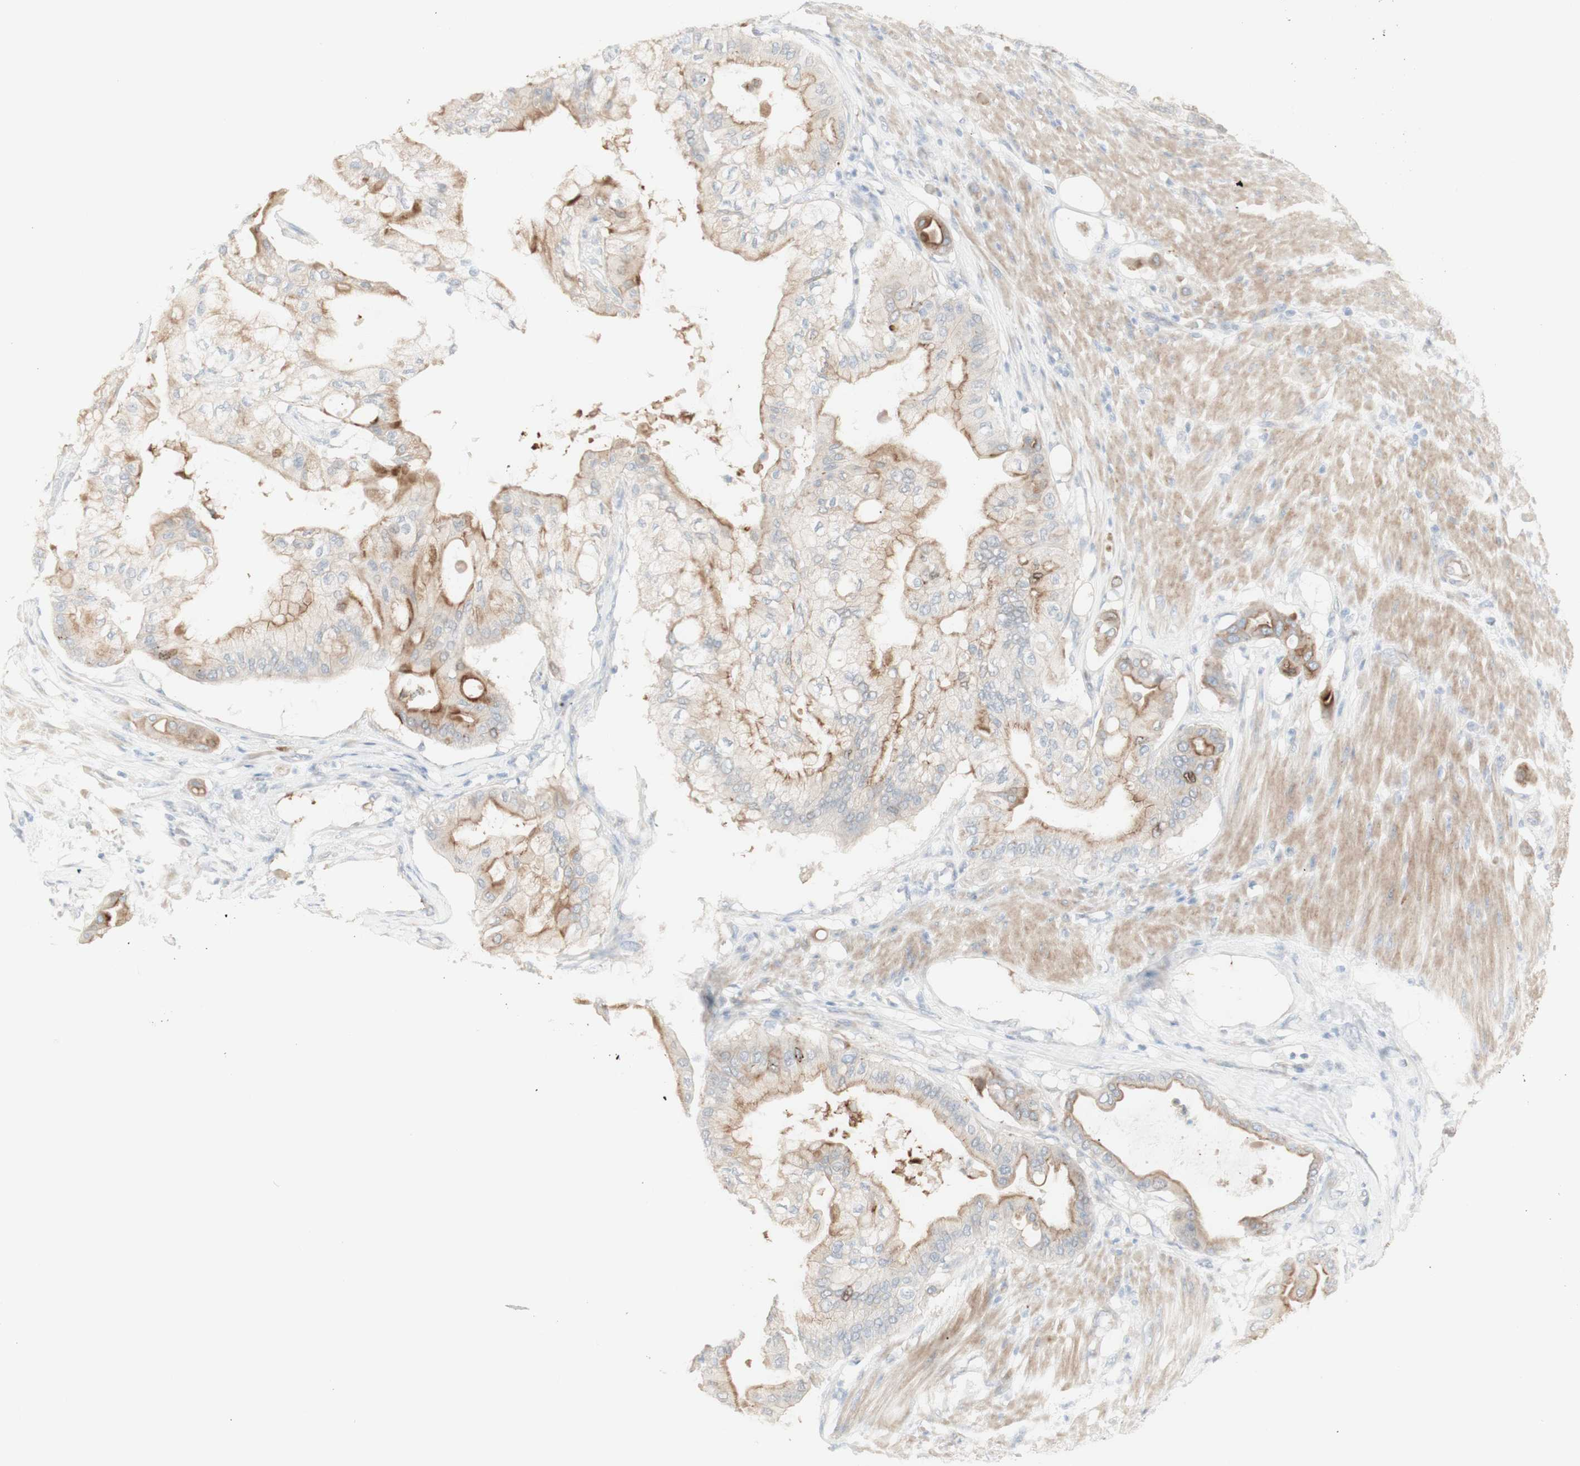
{"staining": {"intensity": "weak", "quantity": "25%-75%", "location": "cytoplasmic/membranous"}, "tissue": "pancreatic cancer", "cell_type": "Tumor cells", "image_type": "cancer", "snomed": [{"axis": "morphology", "description": "Adenocarcinoma, NOS"}, {"axis": "morphology", "description": "Adenocarcinoma, metastatic, NOS"}, {"axis": "topography", "description": "Lymph node"}, {"axis": "topography", "description": "Pancreas"}, {"axis": "topography", "description": "Duodenum"}], "caption": "Protein positivity by immunohistochemistry demonstrates weak cytoplasmic/membranous staining in approximately 25%-75% of tumor cells in adenocarcinoma (pancreatic). (Stains: DAB in brown, nuclei in blue, Microscopy: brightfield microscopy at high magnification).", "gene": "NDST4", "patient": {"sex": "female", "age": 64}}